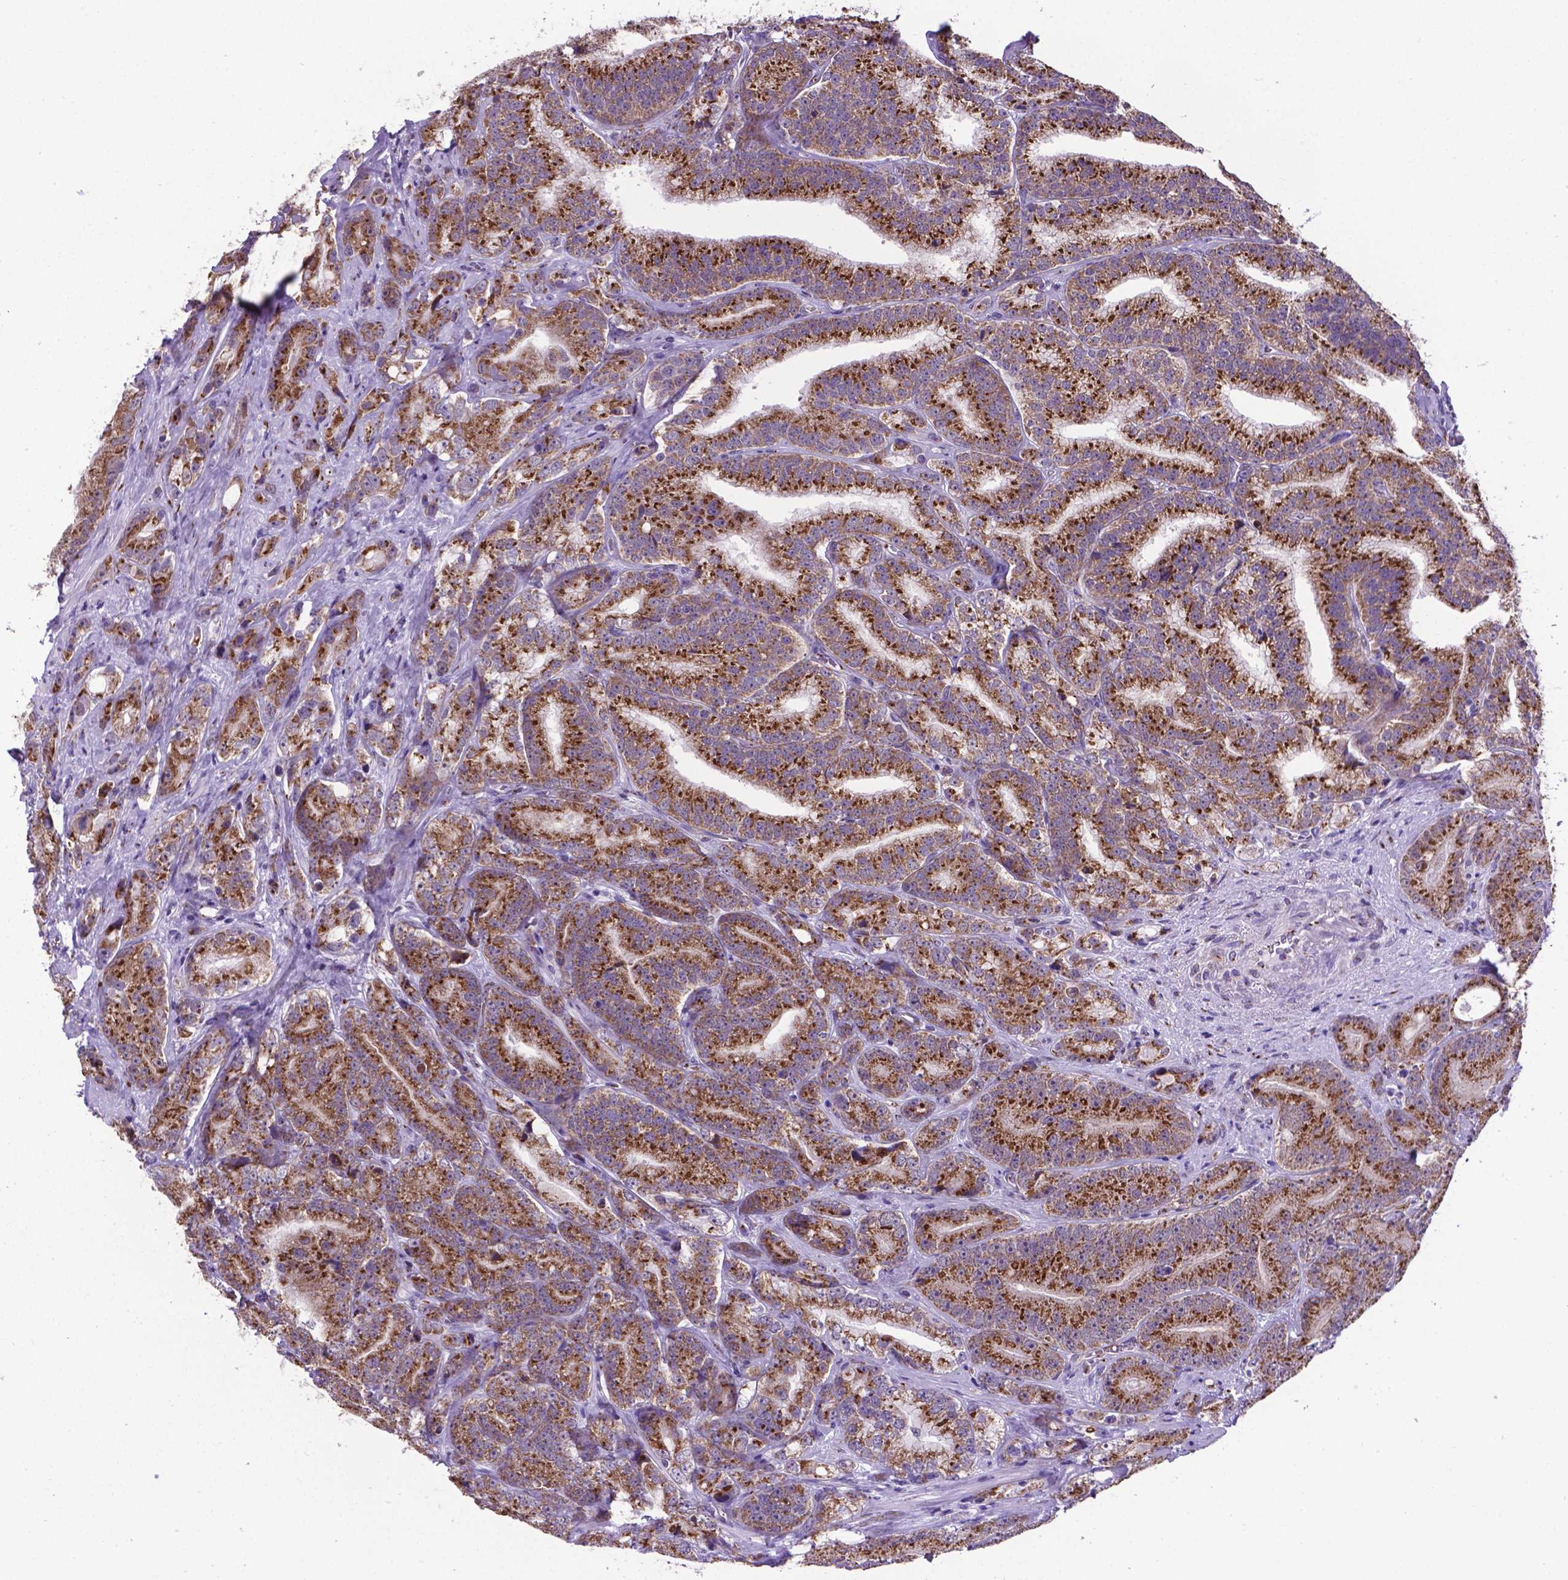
{"staining": {"intensity": "strong", "quantity": ">75%", "location": "cytoplasmic/membranous"}, "tissue": "prostate cancer", "cell_type": "Tumor cells", "image_type": "cancer", "snomed": [{"axis": "morphology", "description": "Adenocarcinoma, NOS"}, {"axis": "topography", "description": "Prostate"}], "caption": "The image reveals a brown stain indicating the presence of a protein in the cytoplasmic/membranous of tumor cells in prostate adenocarcinoma.", "gene": "MRPL10", "patient": {"sex": "male", "age": 63}}